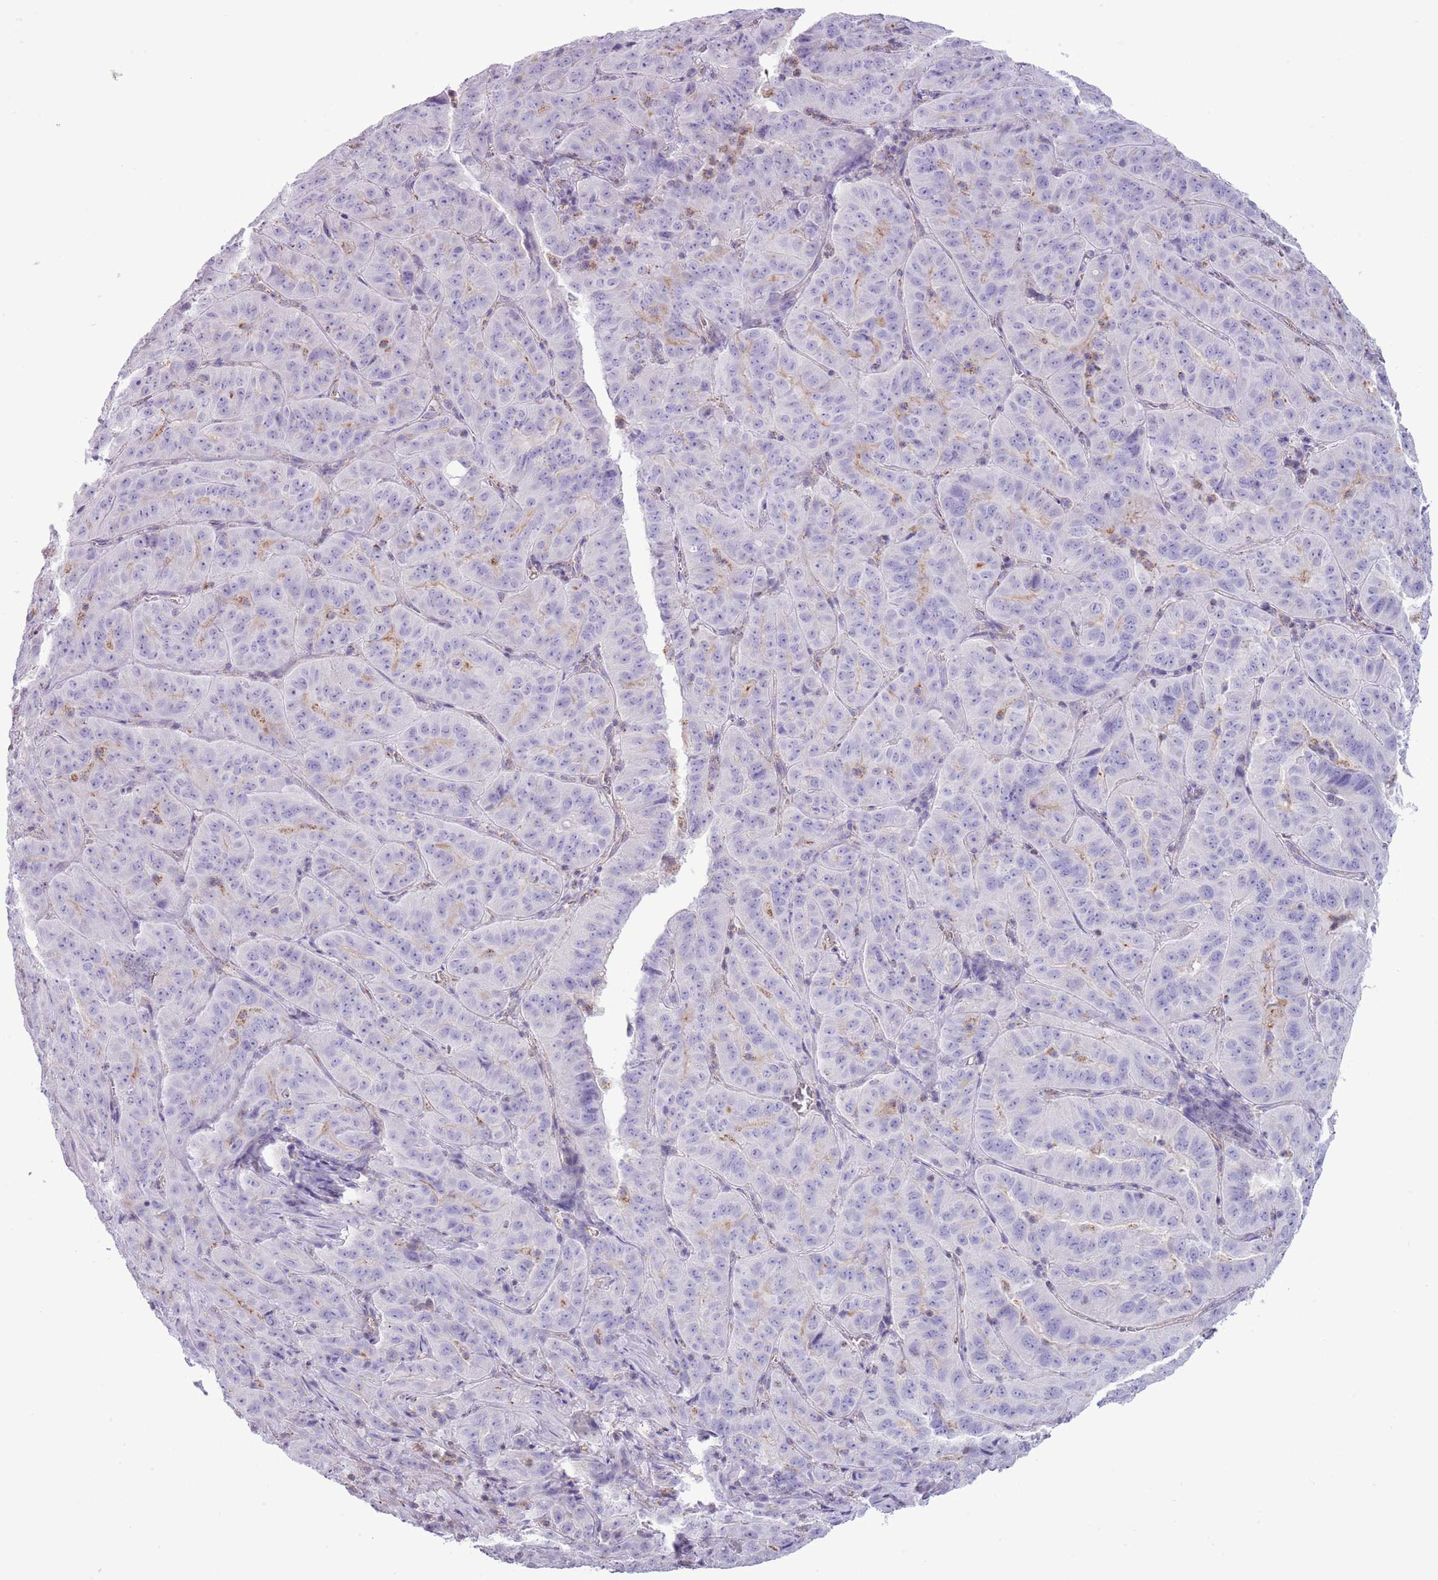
{"staining": {"intensity": "negative", "quantity": "none", "location": "none"}, "tissue": "pancreatic cancer", "cell_type": "Tumor cells", "image_type": "cancer", "snomed": [{"axis": "morphology", "description": "Adenocarcinoma, NOS"}, {"axis": "topography", "description": "Pancreas"}], "caption": "The micrograph shows no significant expression in tumor cells of pancreatic cancer.", "gene": "SLC23A1", "patient": {"sex": "male", "age": 63}}